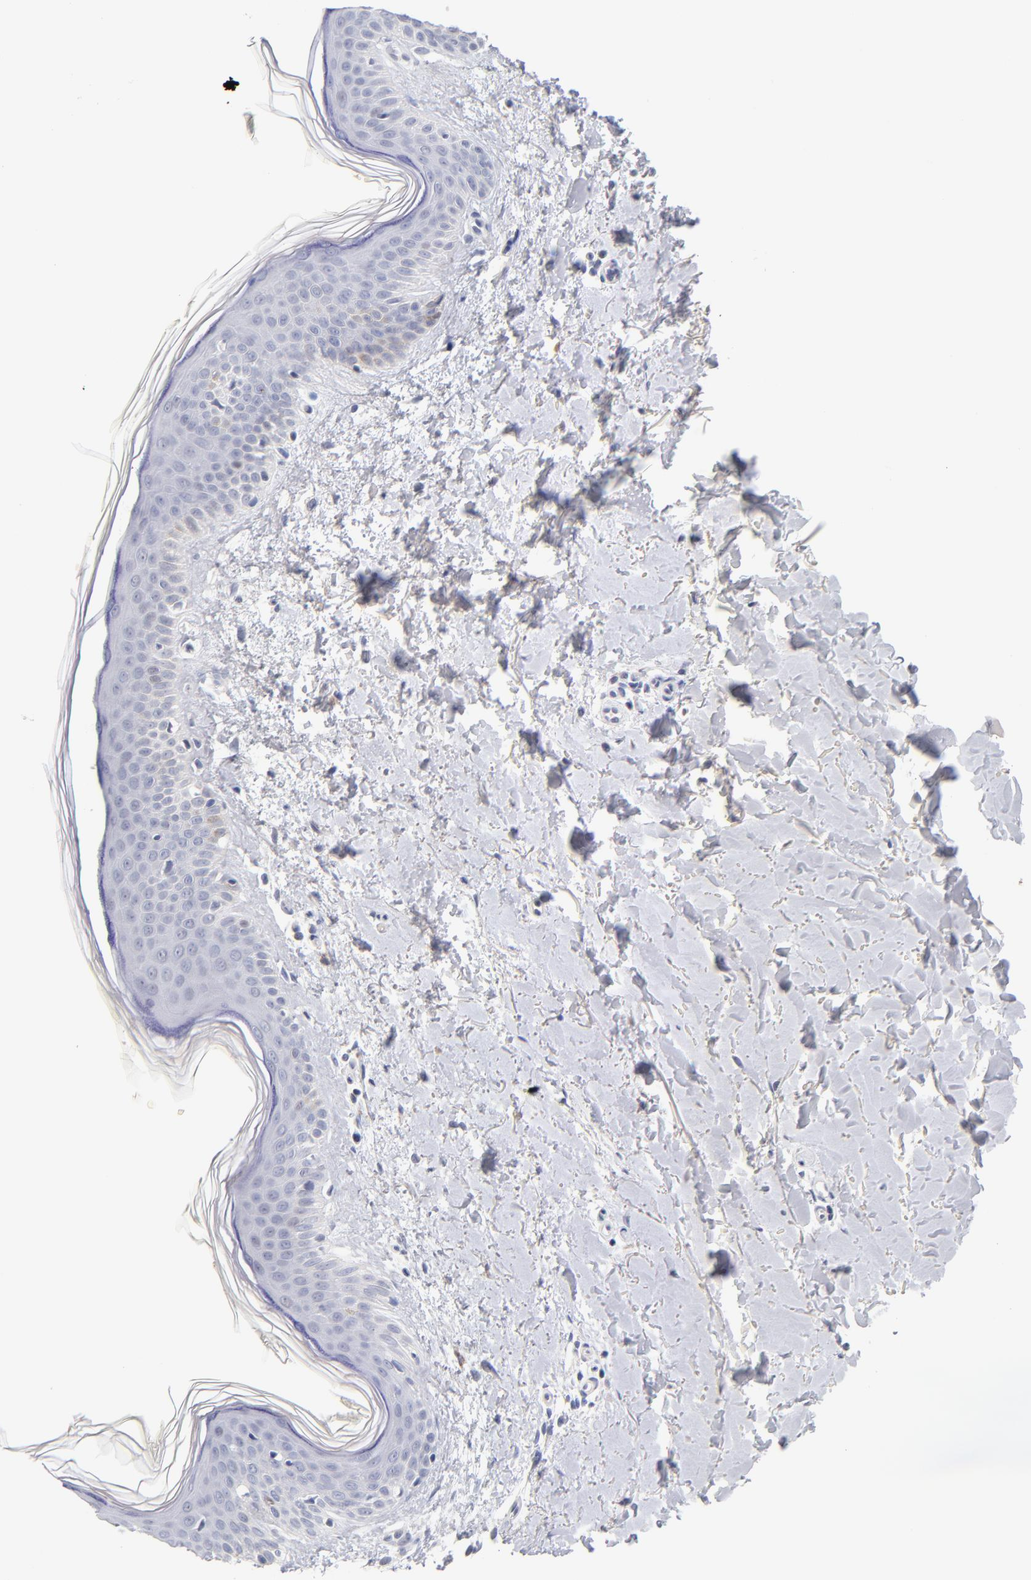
{"staining": {"intensity": "negative", "quantity": "none", "location": "none"}, "tissue": "skin", "cell_type": "Fibroblasts", "image_type": "normal", "snomed": [{"axis": "morphology", "description": "Normal tissue, NOS"}, {"axis": "topography", "description": "Skin"}], "caption": "This is a micrograph of immunohistochemistry staining of benign skin, which shows no positivity in fibroblasts.", "gene": "PARP1", "patient": {"sex": "female", "age": 56}}